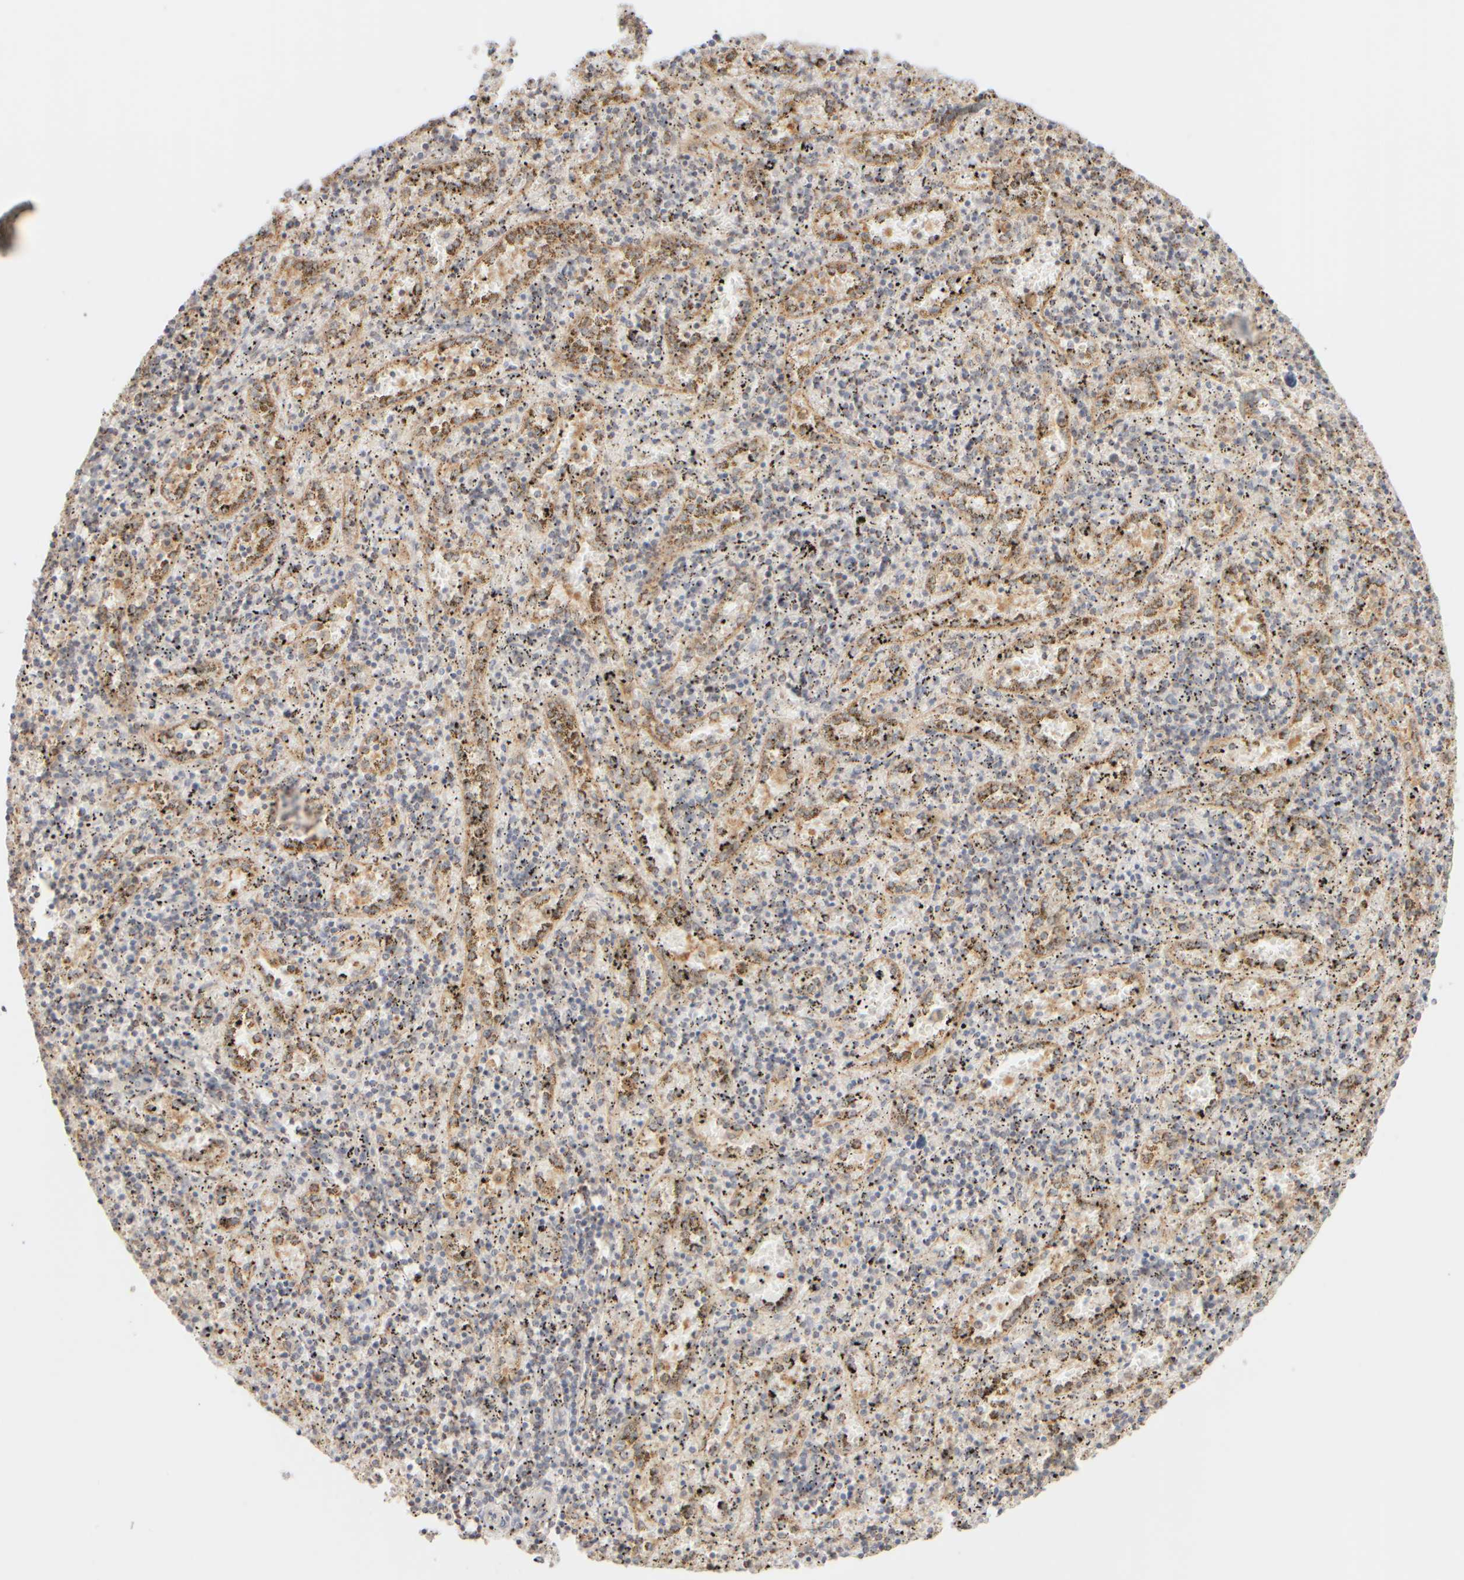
{"staining": {"intensity": "moderate", "quantity": "25%-75%", "location": "cytoplasmic/membranous"}, "tissue": "spleen", "cell_type": "Cells in red pulp", "image_type": "normal", "snomed": [{"axis": "morphology", "description": "Normal tissue, NOS"}, {"axis": "topography", "description": "Spleen"}], "caption": "IHC (DAB (3,3'-diaminobenzidine)) staining of normal human spleen shows moderate cytoplasmic/membranous protein staining in approximately 25%-75% of cells in red pulp. Immunohistochemistry (ihc) stains the protein of interest in brown and the nuclei are stained blue.", "gene": "APBB2", "patient": {"sex": "male", "age": 11}}